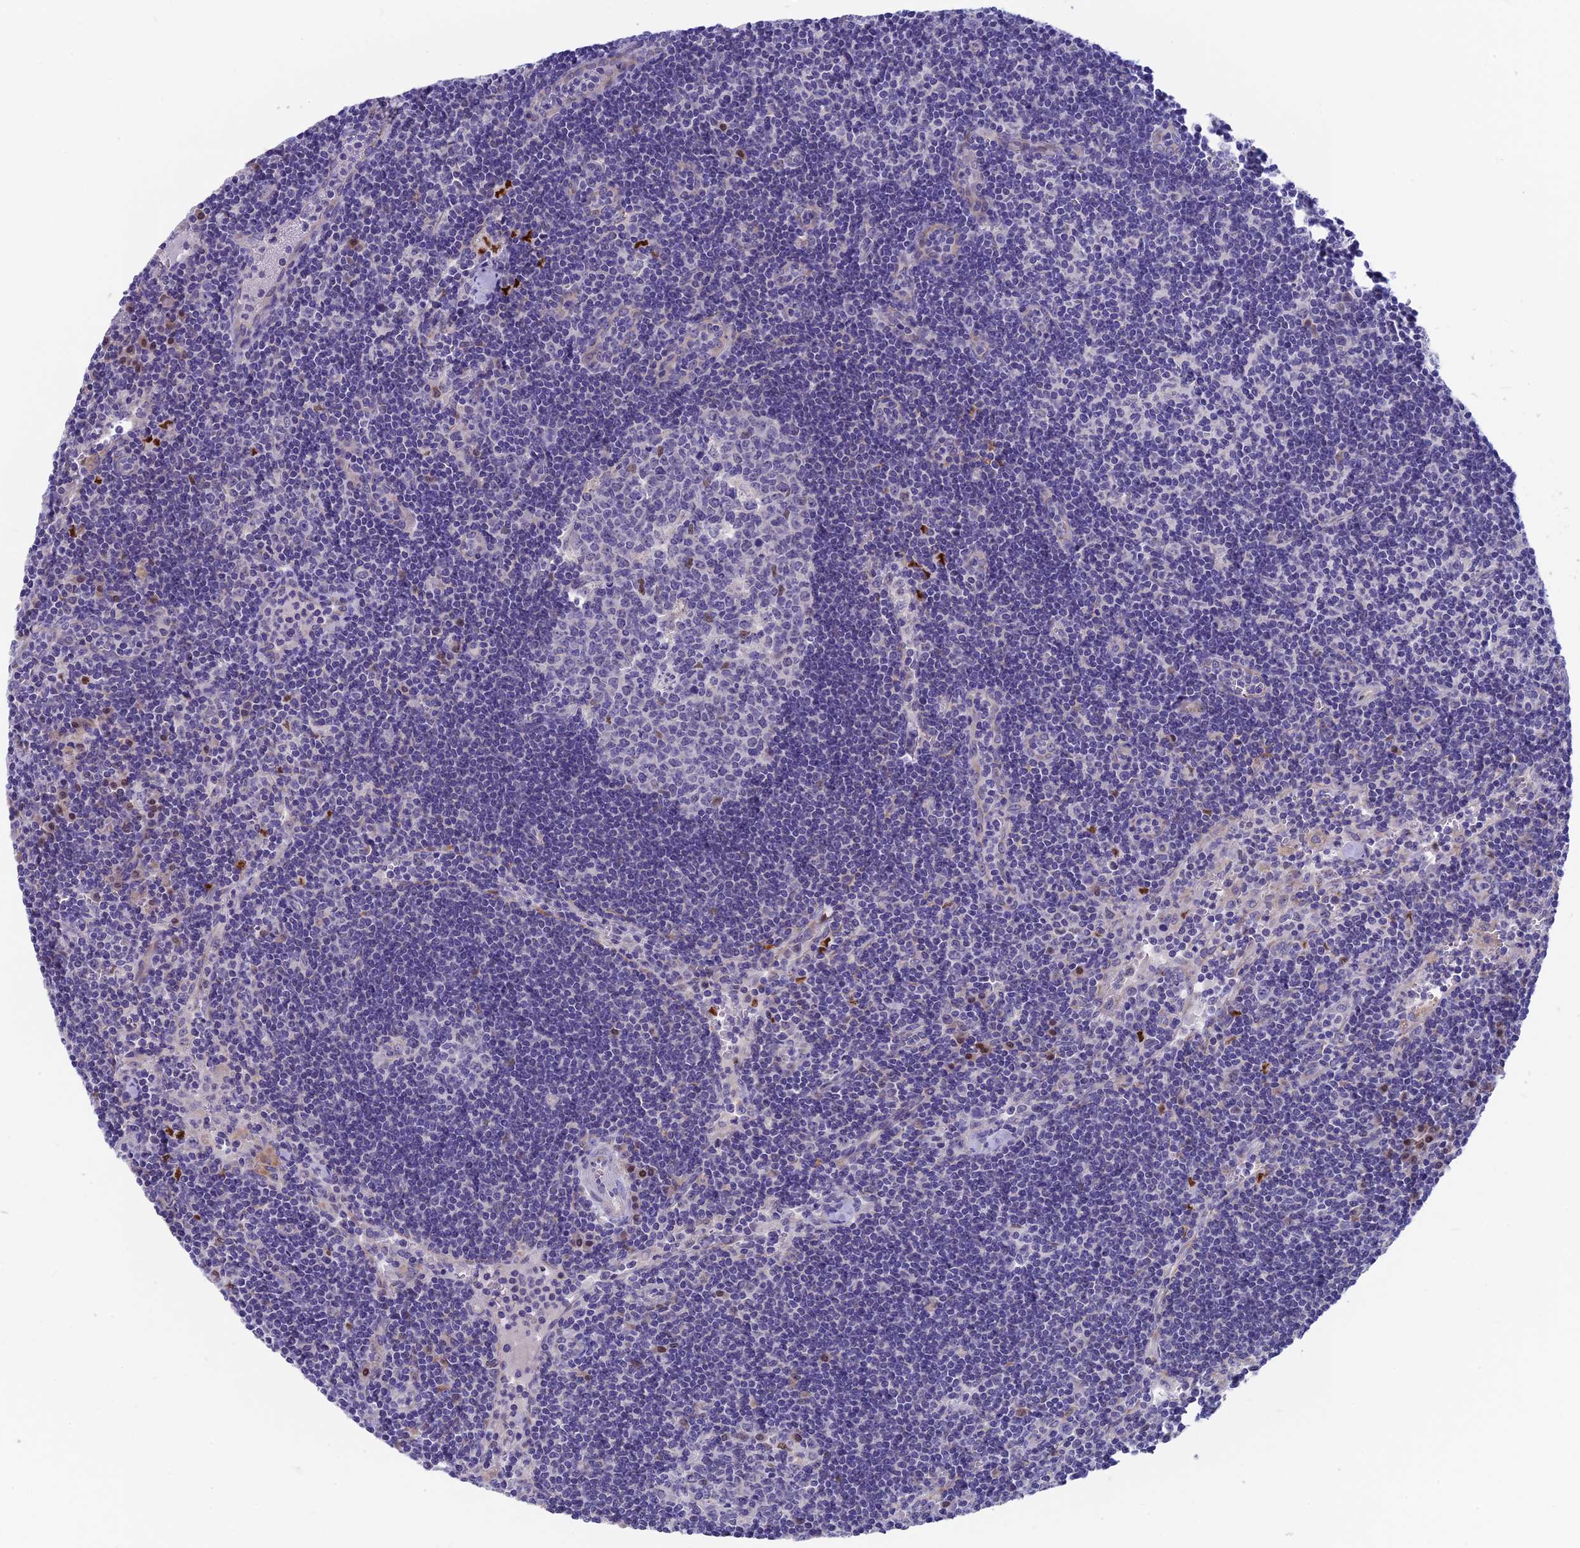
{"staining": {"intensity": "negative", "quantity": "none", "location": "none"}, "tissue": "lymph node", "cell_type": "Germinal center cells", "image_type": "normal", "snomed": [{"axis": "morphology", "description": "Normal tissue, NOS"}, {"axis": "topography", "description": "Lymph node"}], "caption": "Immunohistochemistry (IHC) histopathology image of unremarkable lymph node: lymph node stained with DAB shows no significant protein positivity in germinal center cells. (Stains: DAB (3,3'-diaminobenzidine) immunohistochemistry with hematoxylin counter stain, Microscopy: brightfield microscopy at high magnification).", "gene": "SNTN", "patient": {"sex": "female", "age": 32}}